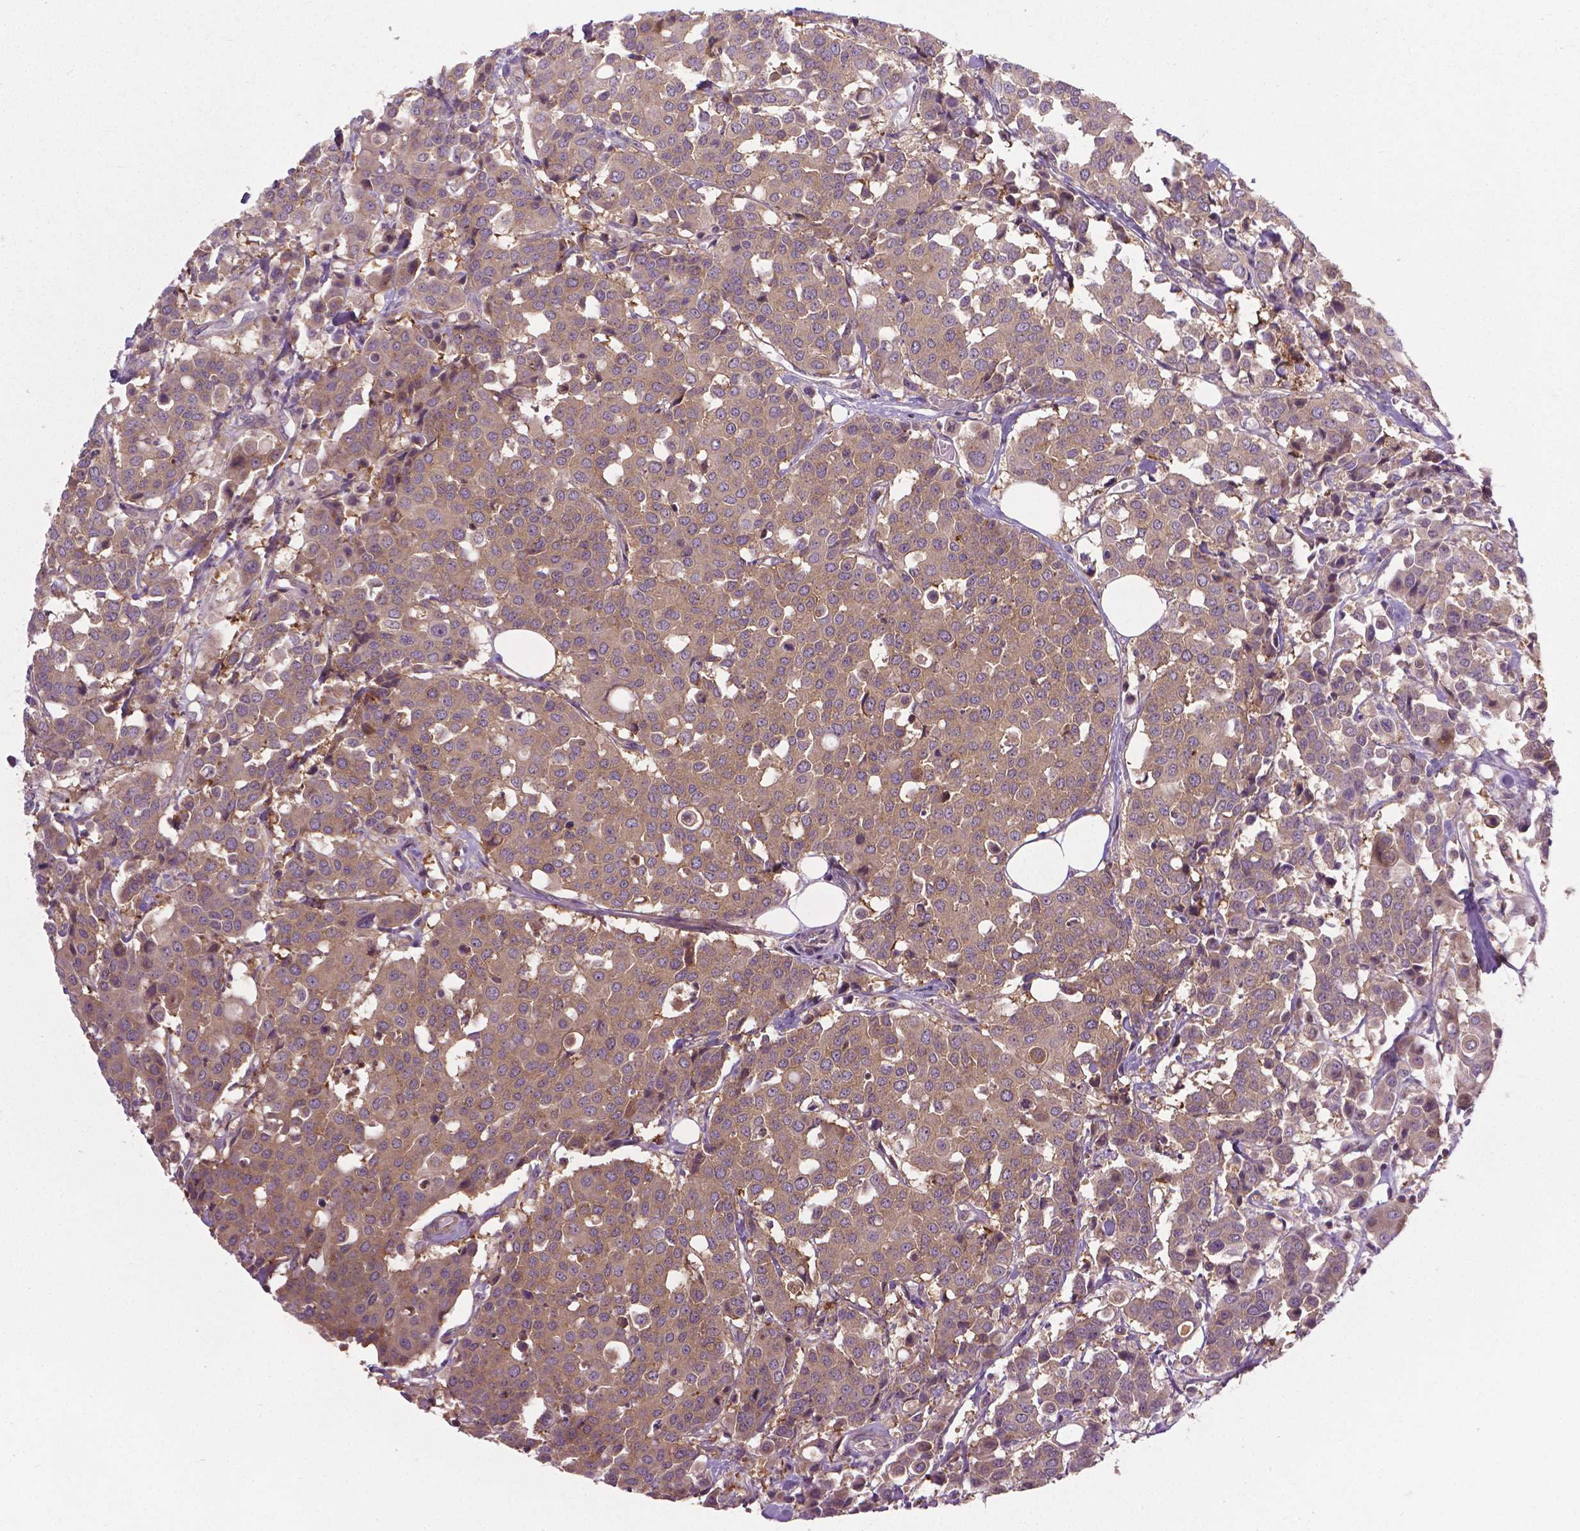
{"staining": {"intensity": "moderate", "quantity": ">75%", "location": "cytoplasmic/membranous"}, "tissue": "carcinoid", "cell_type": "Tumor cells", "image_type": "cancer", "snomed": [{"axis": "morphology", "description": "Carcinoid, malignant, NOS"}, {"axis": "topography", "description": "Colon"}], "caption": "Protein expression analysis of human malignant carcinoid reveals moderate cytoplasmic/membranous positivity in about >75% of tumor cells. (Stains: DAB (3,3'-diaminobenzidine) in brown, nuclei in blue, Microscopy: brightfield microscopy at high magnification).", "gene": "PRAG1", "patient": {"sex": "male", "age": 81}}